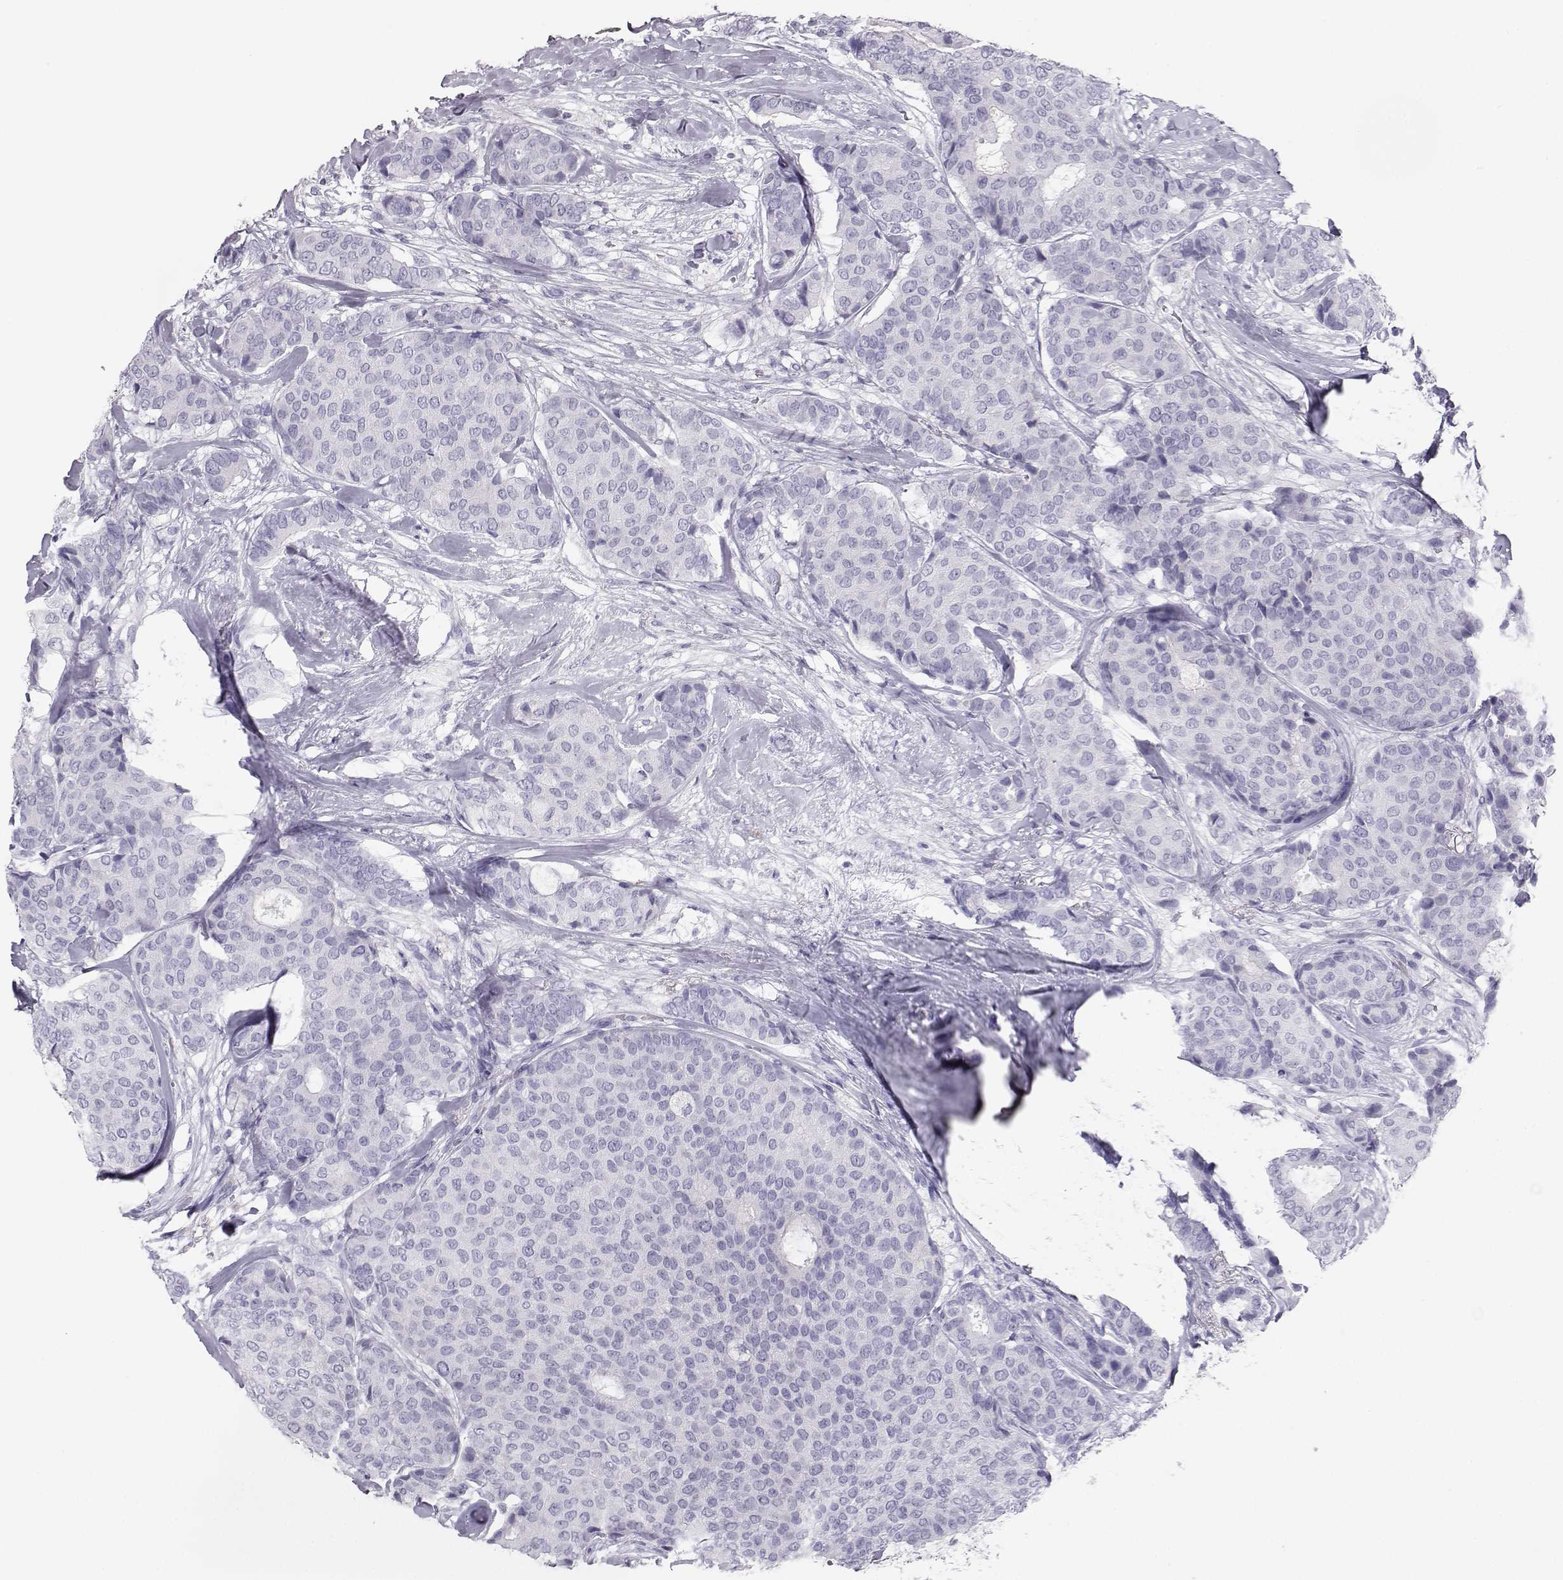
{"staining": {"intensity": "negative", "quantity": "none", "location": "none"}, "tissue": "breast cancer", "cell_type": "Tumor cells", "image_type": "cancer", "snomed": [{"axis": "morphology", "description": "Duct carcinoma"}, {"axis": "topography", "description": "Breast"}], "caption": "High power microscopy photomicrograph of an immunohistochemistry (IHC) micrograph of infiltrating ductal carcinoma (breast), revealing no significant staining in tumor cells. (Stains: DAB (3,3'-diaminobenzidine) IHC with hematoxylin counter stain, Microscopy: brightfield microscopy at high magnification).", "gene": "ITLN2", "patient": {"sex": "female", "age": 75}}